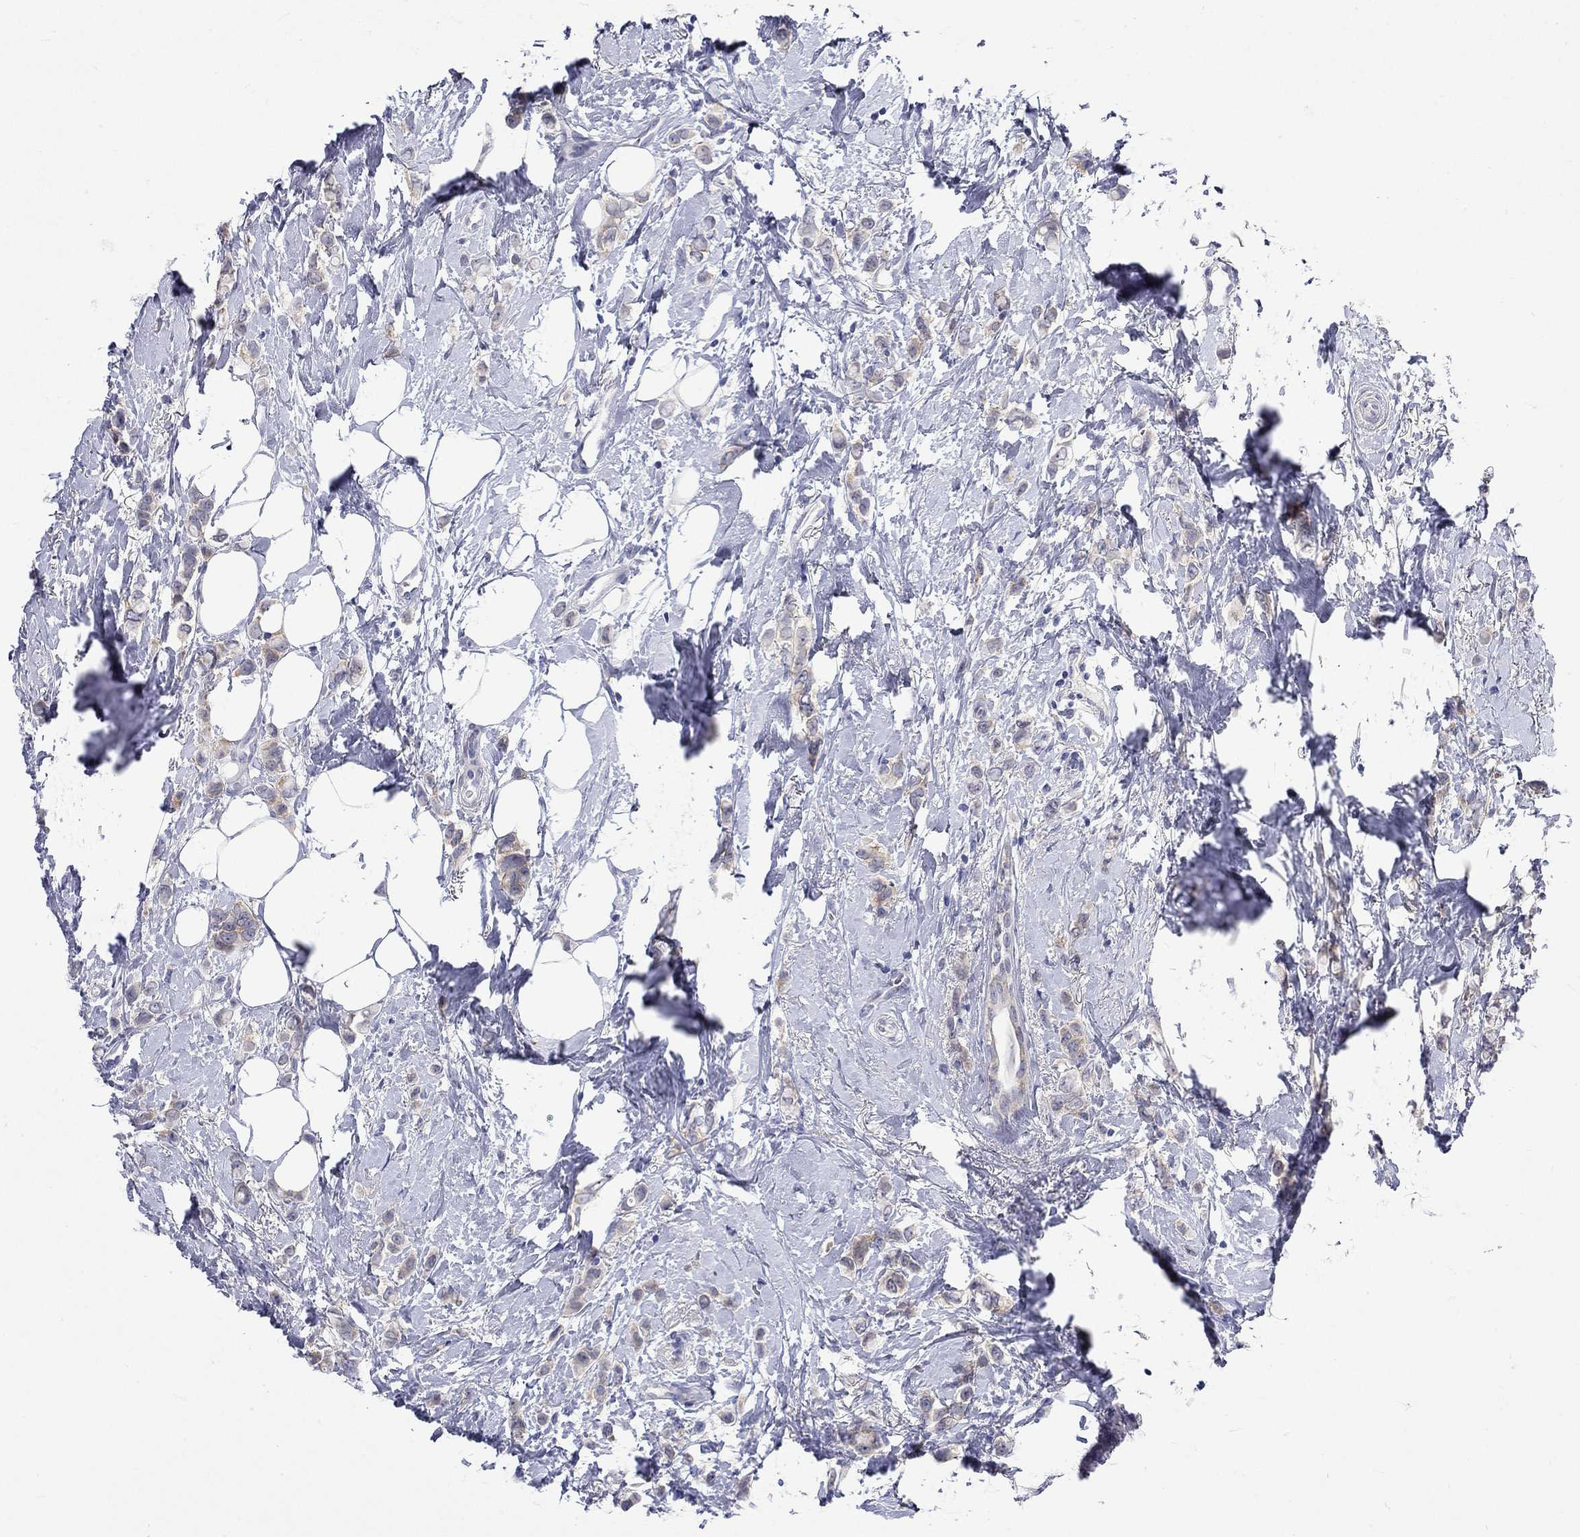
{"staining": {"intensity": "weak", "quantity": "25%-75%", "location": "cytoplasmic/membranous"}, "tissue": "breast cancer", "cell_type": "Tumor cells", "image_type": "cancer", "snomed": [{"axis": "morphology", "description": "Lobular carcinoma"}, {"axis": "topography", "description": "Breast"}], "caption": "IHC histopathology image of neoplastic tissue: human lobular carcinoma (breast) stained using immunohistochemistry (IHC) demonstrates low levels of weak protein expression localized specifically in the cytoplasmic/membranous of tumor cells, appearing as a cytoplasmic/membranous brown color.", "gene": "CERS1", "patient": {"sex": "female", "age": 66}}